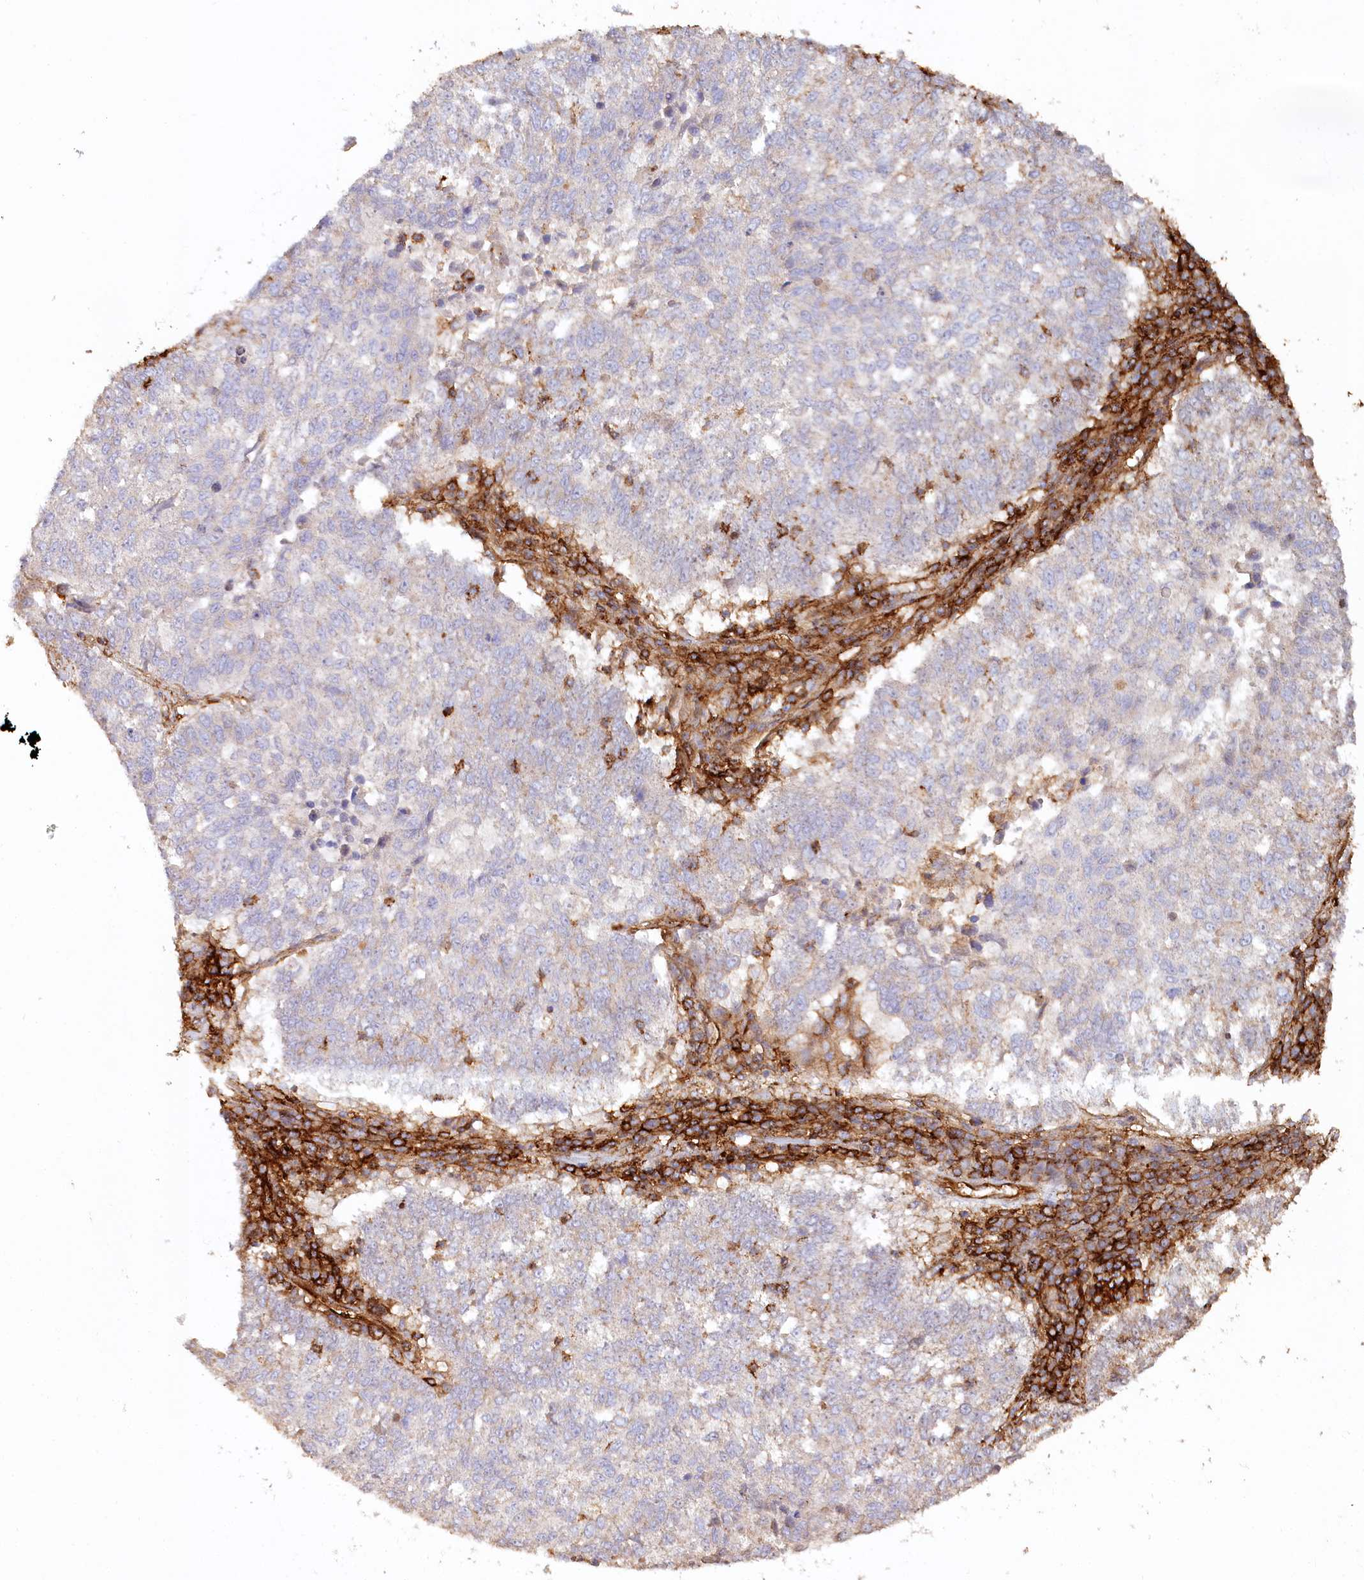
{"staining": {"intensity": "negative", "quantity": "none", "location": "none"}, "tissue": "lung cancer", "cell_type": "Tumor cells", "image_type": "cancer", "snomed": [{"axis": "morphology", "description": "Squamous cell carcinoma, NOS"}, {"axis": "topography", "description": "Lung"}], "caption": "This is an immunohistochemistry photomicrograph of human lung cancer. There is no positivity in tumor cells.", "gene": "RBP5", "patient": {"sex": "male", "age": 73}}